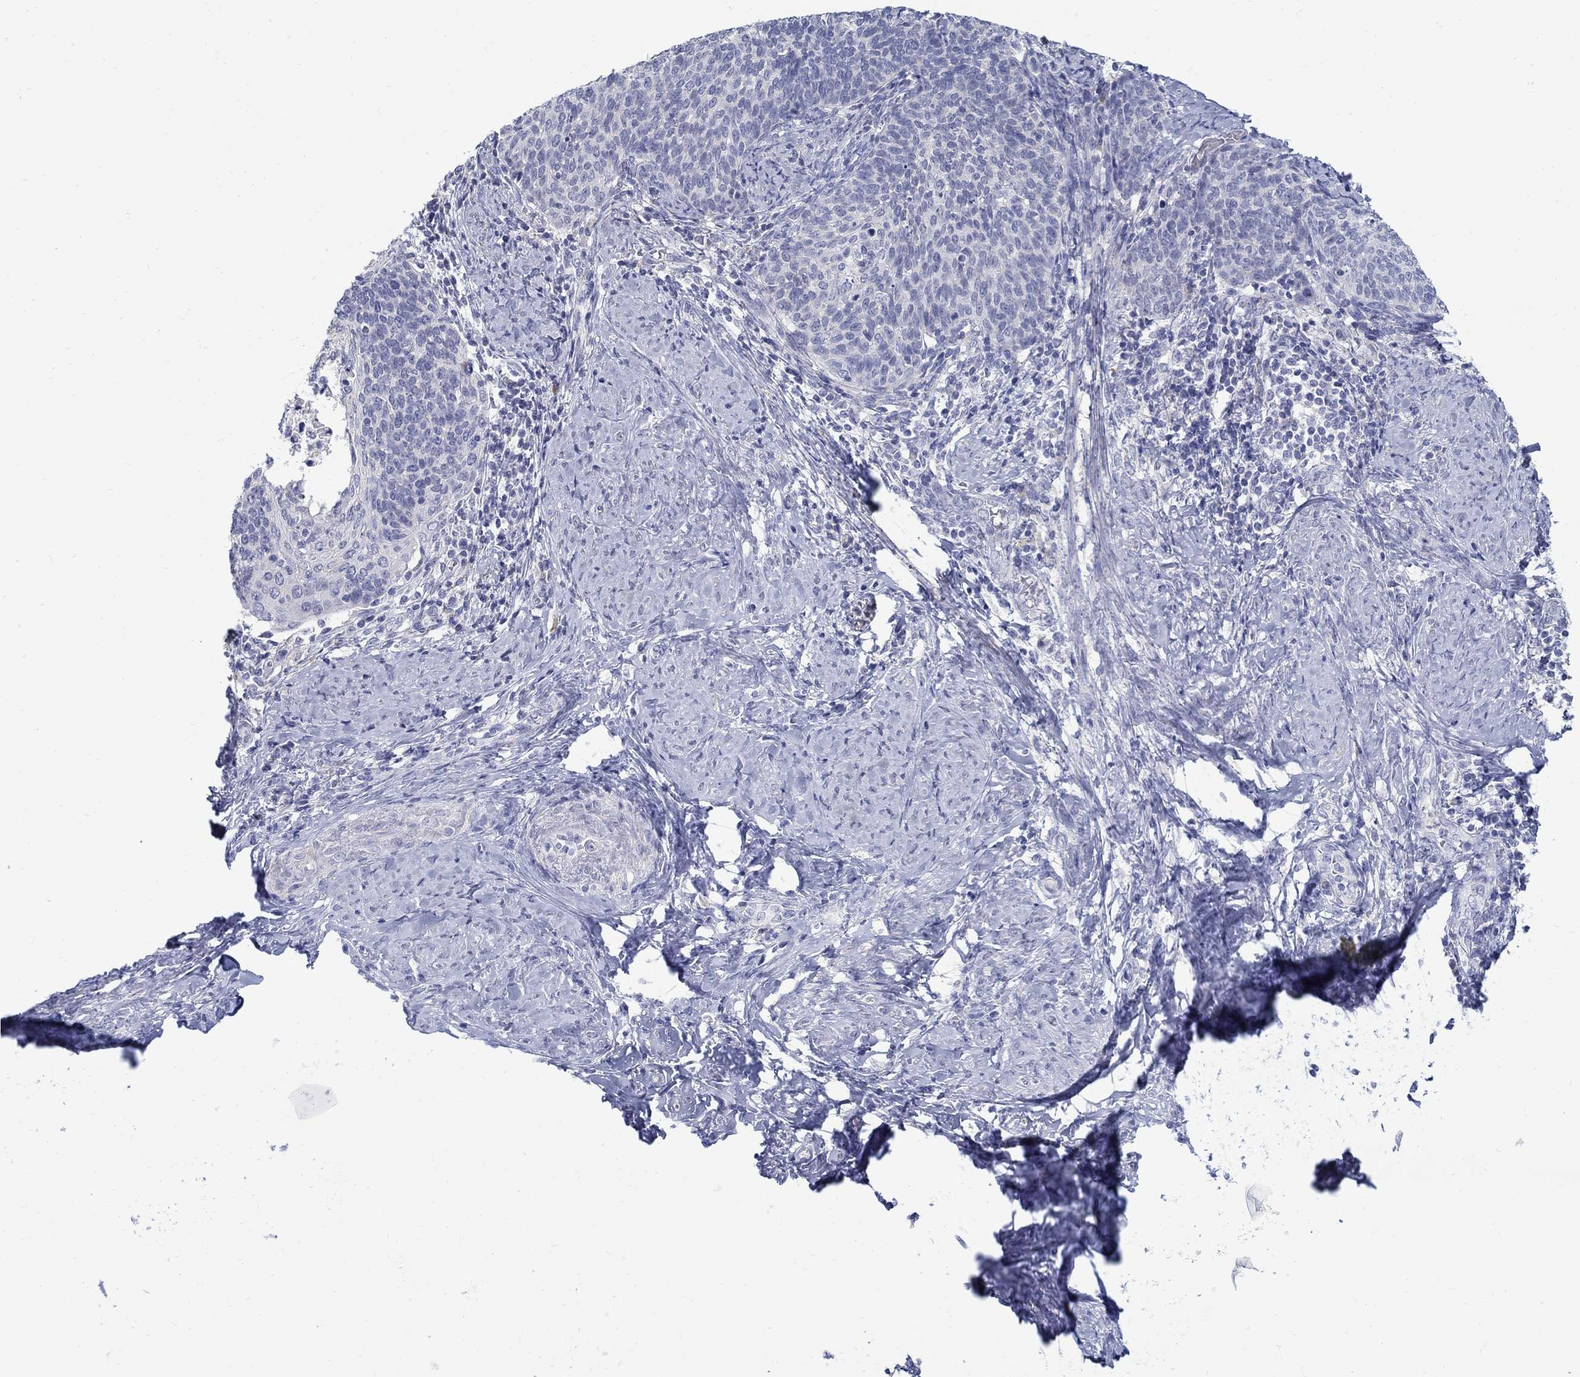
{"staining": {"intensity": "negative", "quantity": "none", "location": "none"}, "tissue": "cervical cancer", "cell_type": "Tumor cells", "image_type": "cancer", "snomed": [{"axis": "morphology", "description": "Normal tissue, NOS"}, {"axis": "morphology", "description": "Squamous cell carcinoma, NOS"}, {"axis": "topography", "description": "Cervix"}], "caption": "IHC image of neoplastic tissue: human cervical cancer stained with DAB reveals no significant protein positivity in tumor cells. Brightfield microscopy of immunohistochemistry (IHC) stained with DAB (3,3'-diaminobenzidine) (brown) and hematoxylin (blue), captured at high magnification.", "gene": "ABCA4", "patient": {"sex": "female", "age": 39}}